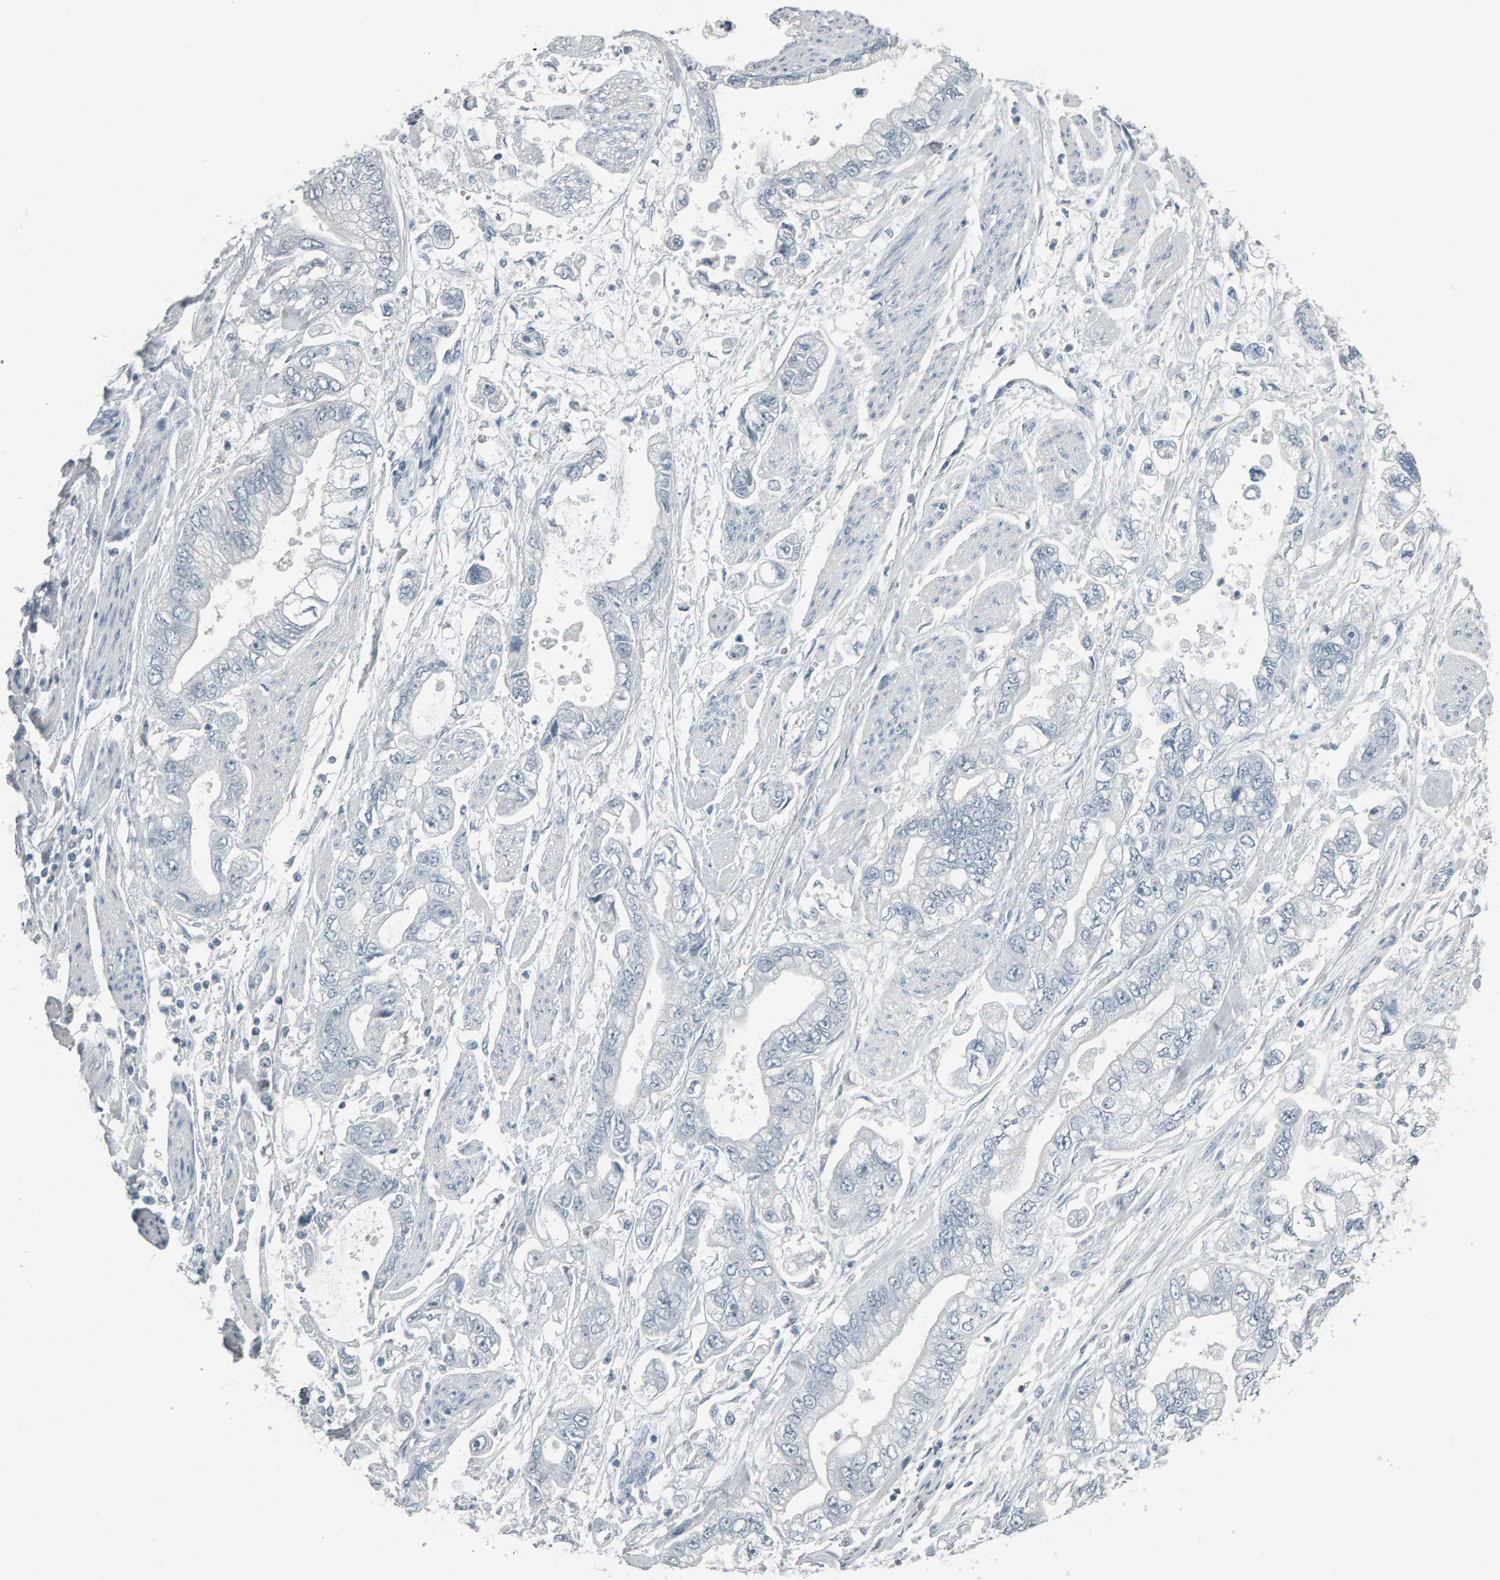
{"staining": {"intensity": "negative", "quantity": "none", "location": "none"}, "tissue": "stomach cancer", "cell_type": "Tumor cells", "image_type": "cancer", "snomed": [{"axis": "morphology", "description": "Normal tissue, NOS"}, {"axis": "morphology", "description": "Adenocarcinoma, NOS"}, {"axis": "topography", "description": "Stomach"}], "caption": "Tumor cells show no significant protein staining in stomach adenocarcinoma.", "gene": "PYY", "patient": {"sex": "male", "age": 62}}